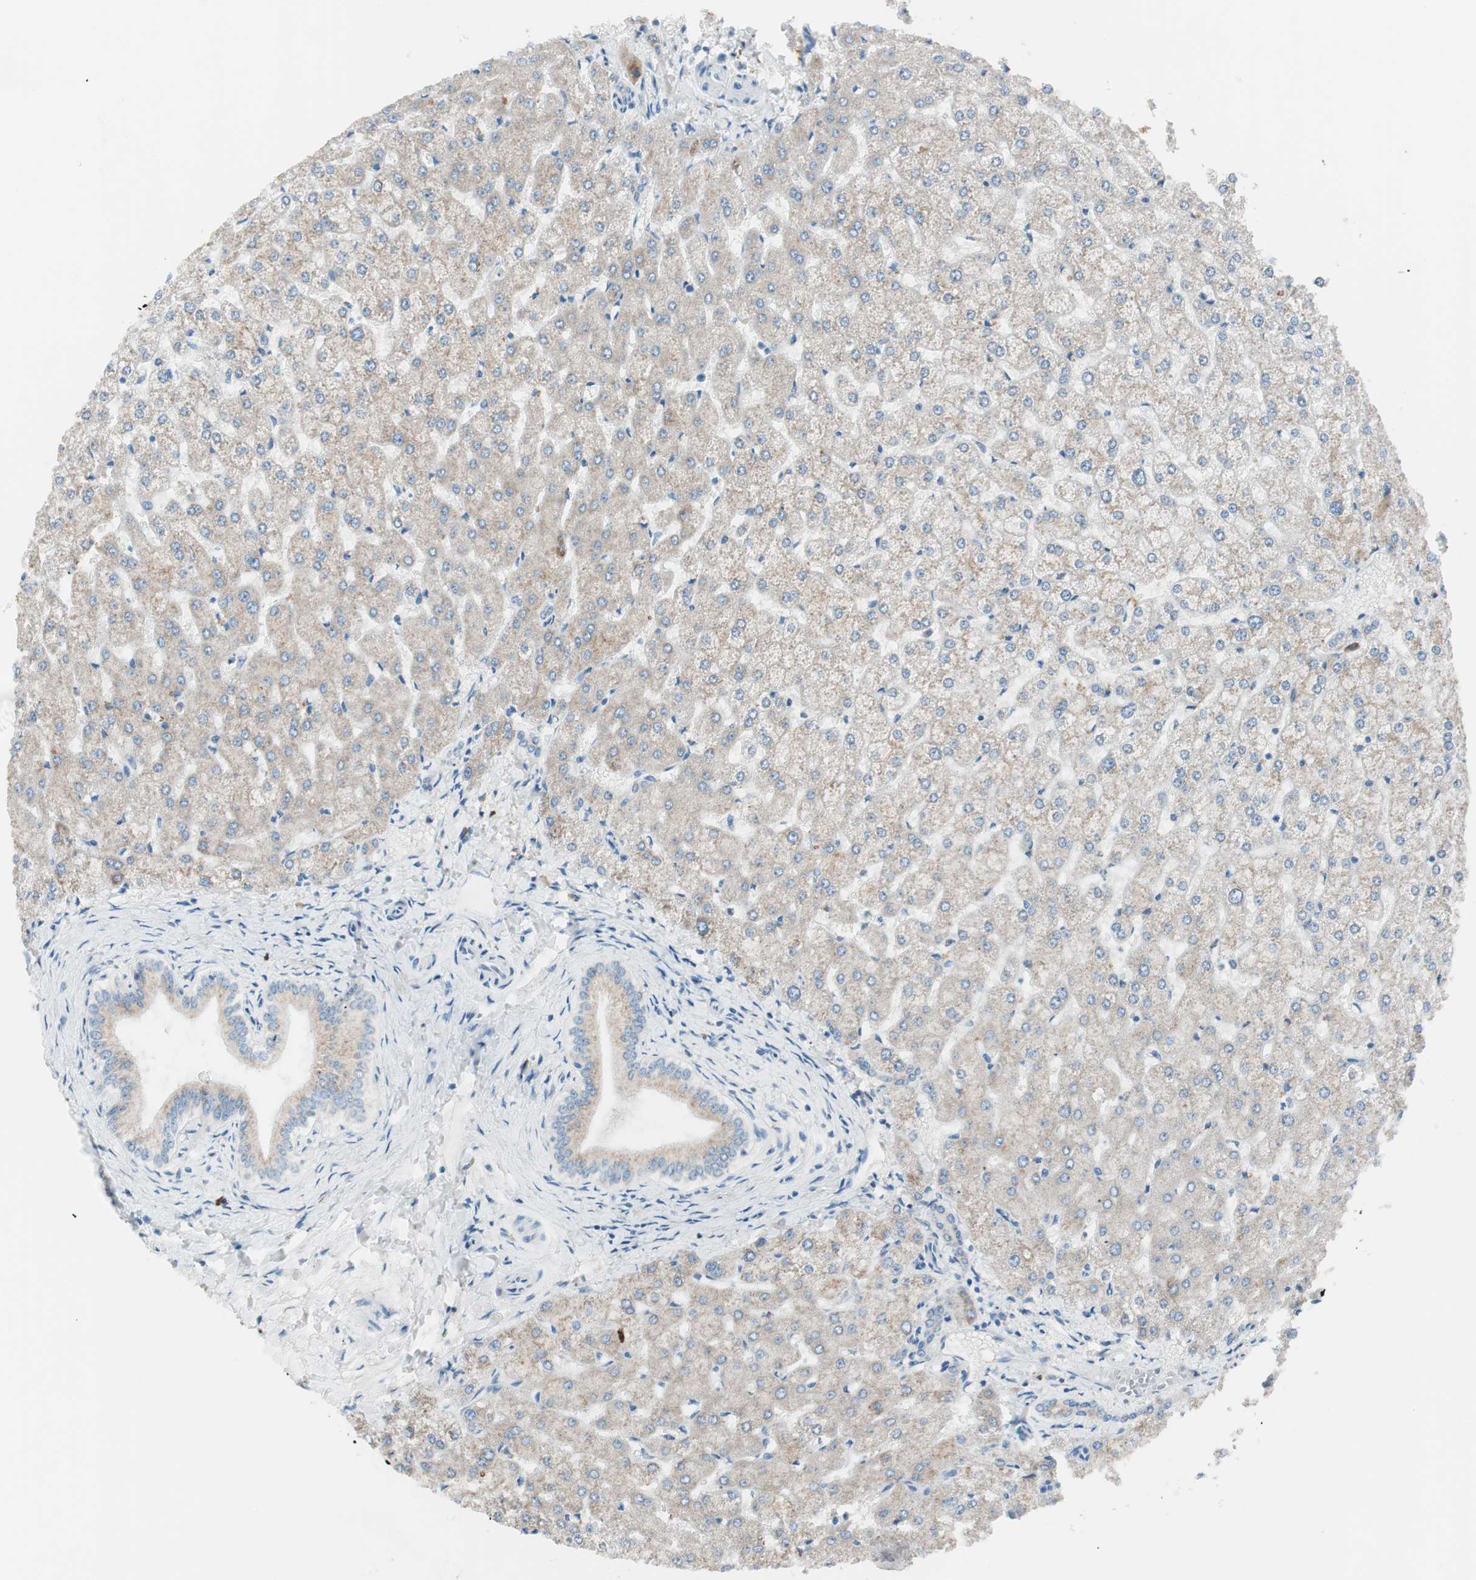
{"staining": {"intensity": "moderate", "quantity": ">75%", "location": "cytoplasmic/membranous"}, "tissue": "liver", "cell_type": "Cholangiocytes", "image_type": "normal", "snomed": [{"axis": "morphology", "description": "Normal tissue, NOS"}, {"axis": "topography", "description": "Liver"}], "caption": "Protein expression analysis of unremarkable human liver reveals moderate cytoplasmic/membranous positivity in about >75% of cholangiocytes.", "gene": "P4HTM", "patient": {"sex": "female", "age": 32}}